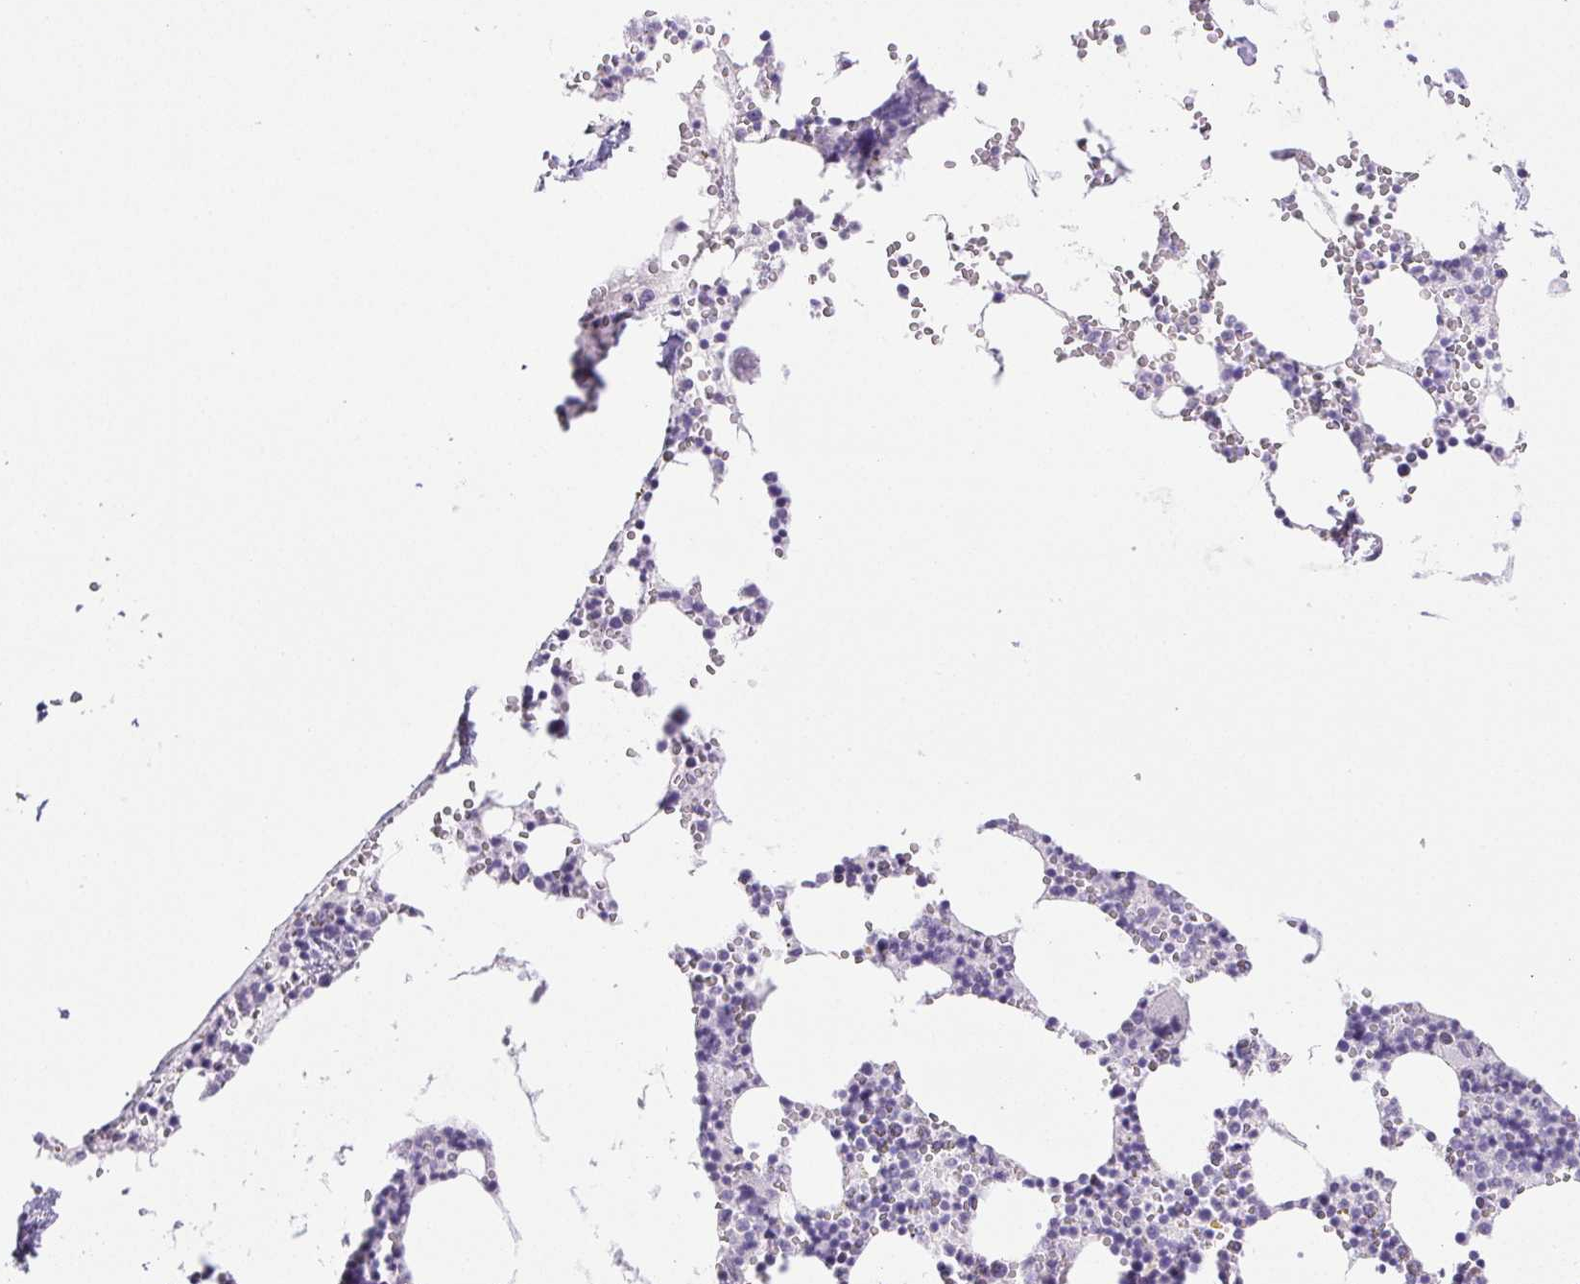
{"staining": {"intensity": "negative", "quantity": "none", "location": "none"}, "tissue": "bone marrow", "cell_type": "Hematopoietic cells", "image_type": "normal", "snomed": [{"axis": "morphology", "description": "Normal tissue, NOS"}, {"axis": "topography", "description": "Bone marrow"}], "caption": "Bone marrow was stained to show a protein in brown. There is no significant expression in hematopoietic cells. (DAB IHC with hematoxylin counter stain).", "gene": "HLA", "patient": {"sex": "male", "age": 54}}